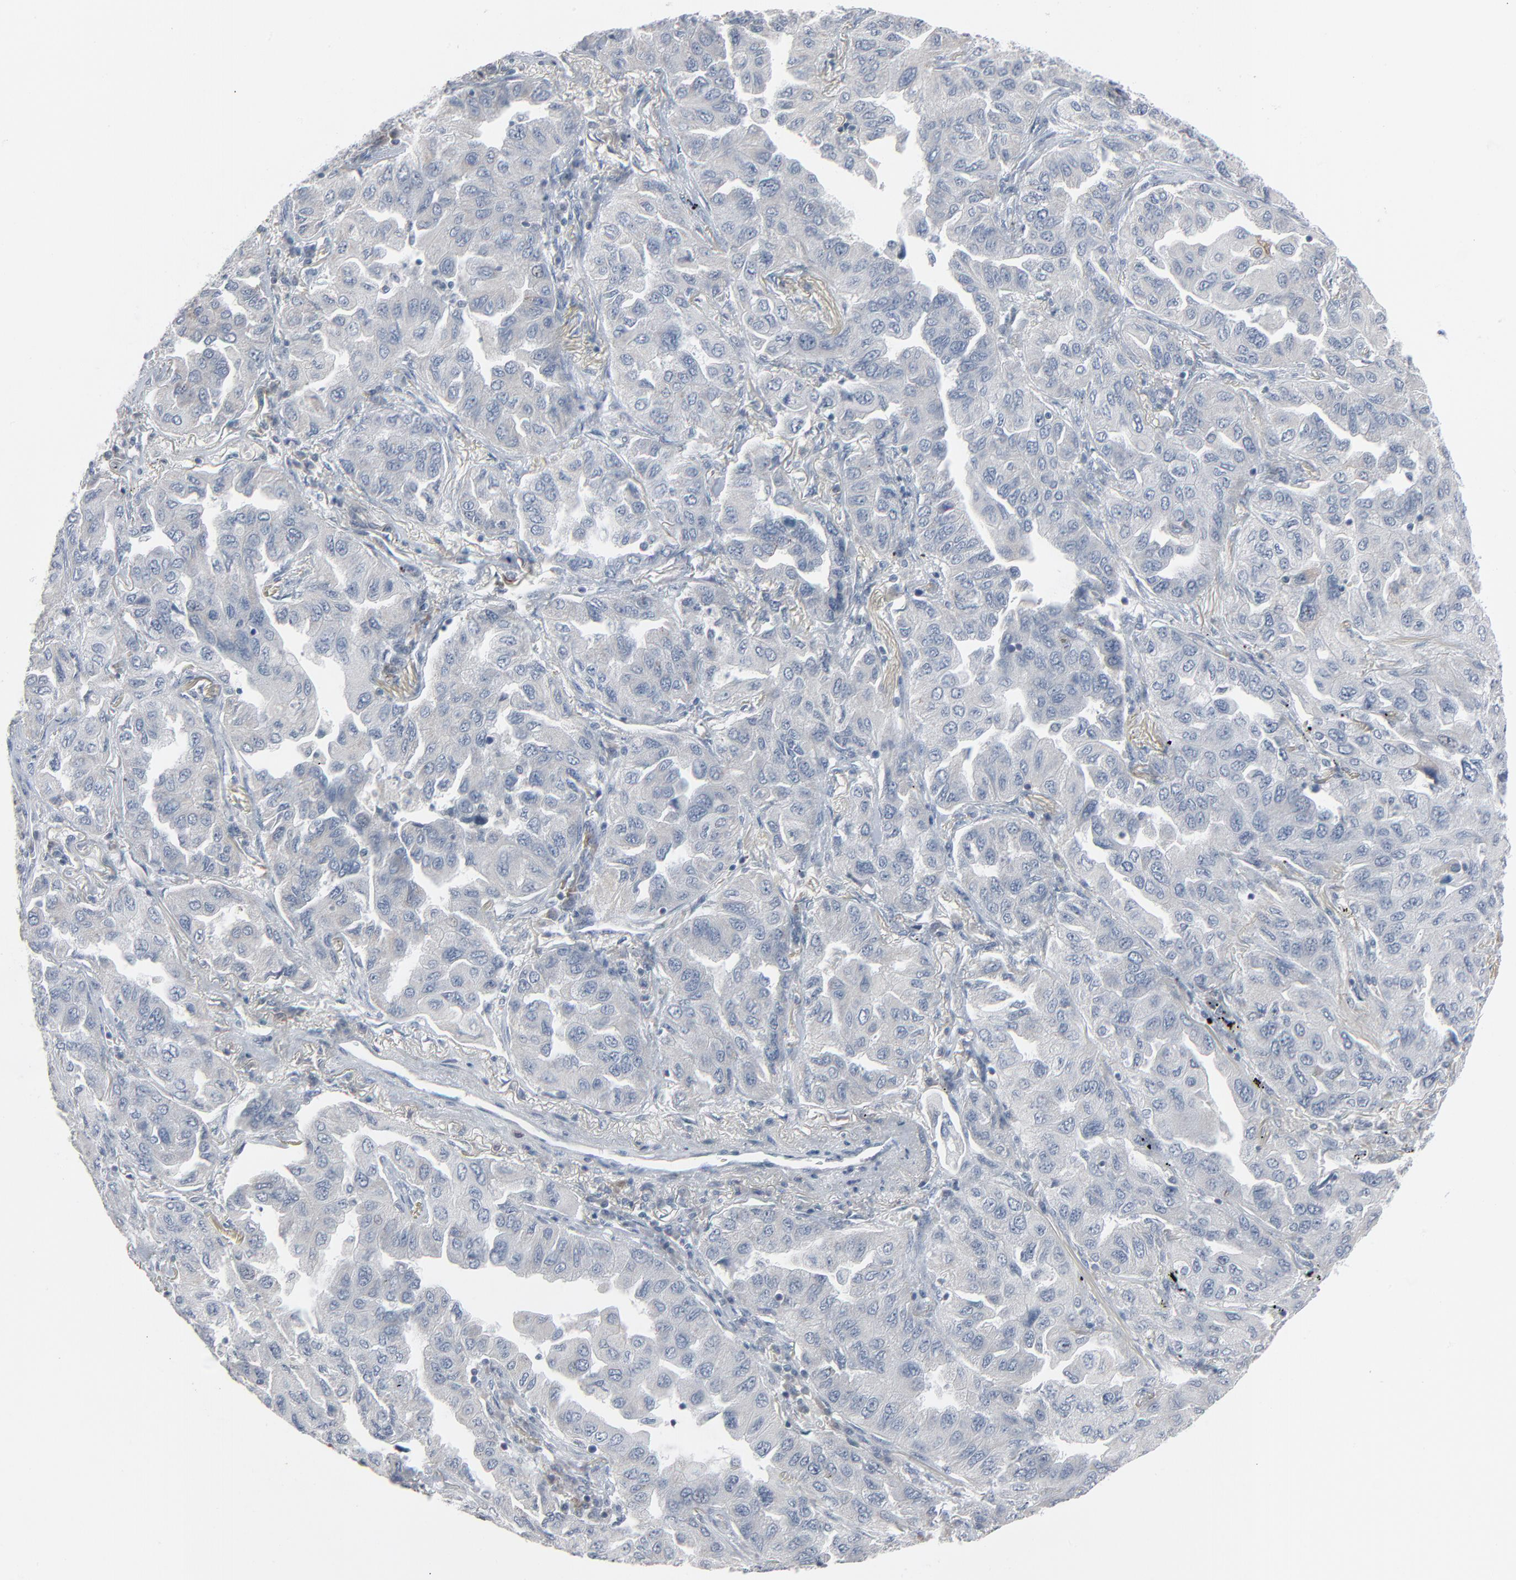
{"staining": {"intensity": "negative", "quantity": "none", "location": "none"}, "tissue": "lung cancer", "cell_type": "Tumor cells", "image_type": "cancer", "snomed": [{"axis": "morphology", "description": "Adenocarcinoma, NOS"}, {"axis": "topography", "description": "Lung"}], "caption": "Tumor cells show no significant protein staining in lung cancer (adenocarcinoma). Brightfield microscopy of IHC stained with DAB (3,3'-diaminobenzidine) (brown) and hematoxylin (blue), captured at high magnification.", "gene": "SAGE1", "patient": {"sex": "female", "age": 65}}